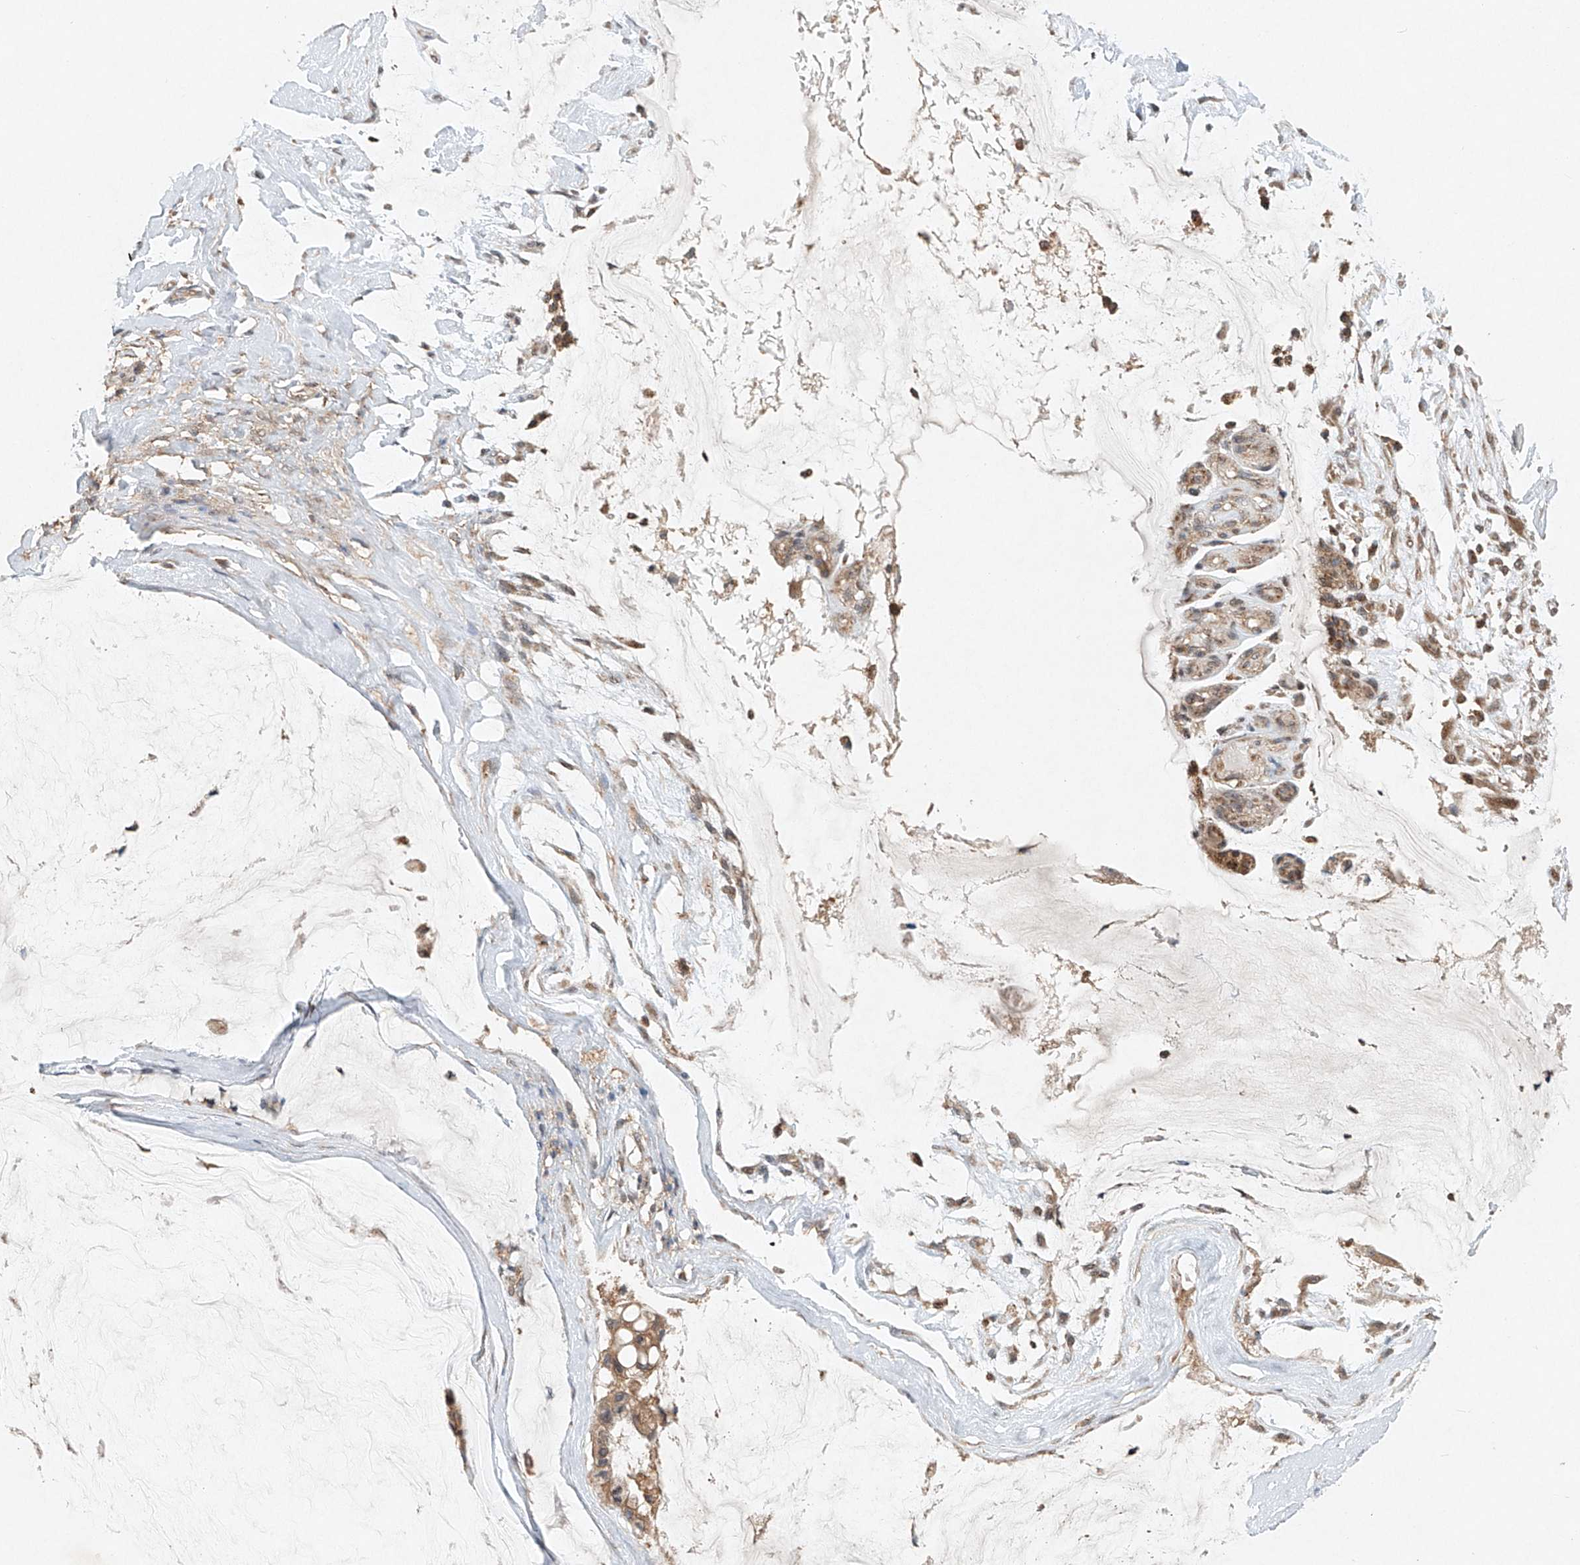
{"staining": {"intensity": "weak", "quantity": ">75%", "location": "cytoplasmic/membranous"}, "tissue": "ovarian cancer", "cell_type": "Tumor cells", "image_type": "cancer", "snomed": [{"axis": "morphology", "description": "Cystadenocarcinoma, mucinous, NOS"}, {"axis": "topography", "description": "Ovary"}], "caption": "Immunohistochemical staining of ovarian mucinous cystadenocarcinoma reveals weak cytoplasmic/membranous protein expression in approximately >75% of tumor cells. (DAB (3,3'-diaminobenzidine) = brown stain, brightfield microscopy at high magnification).", "gene": "DCAF11", "patient": {"sex": "female", "age": 39}}